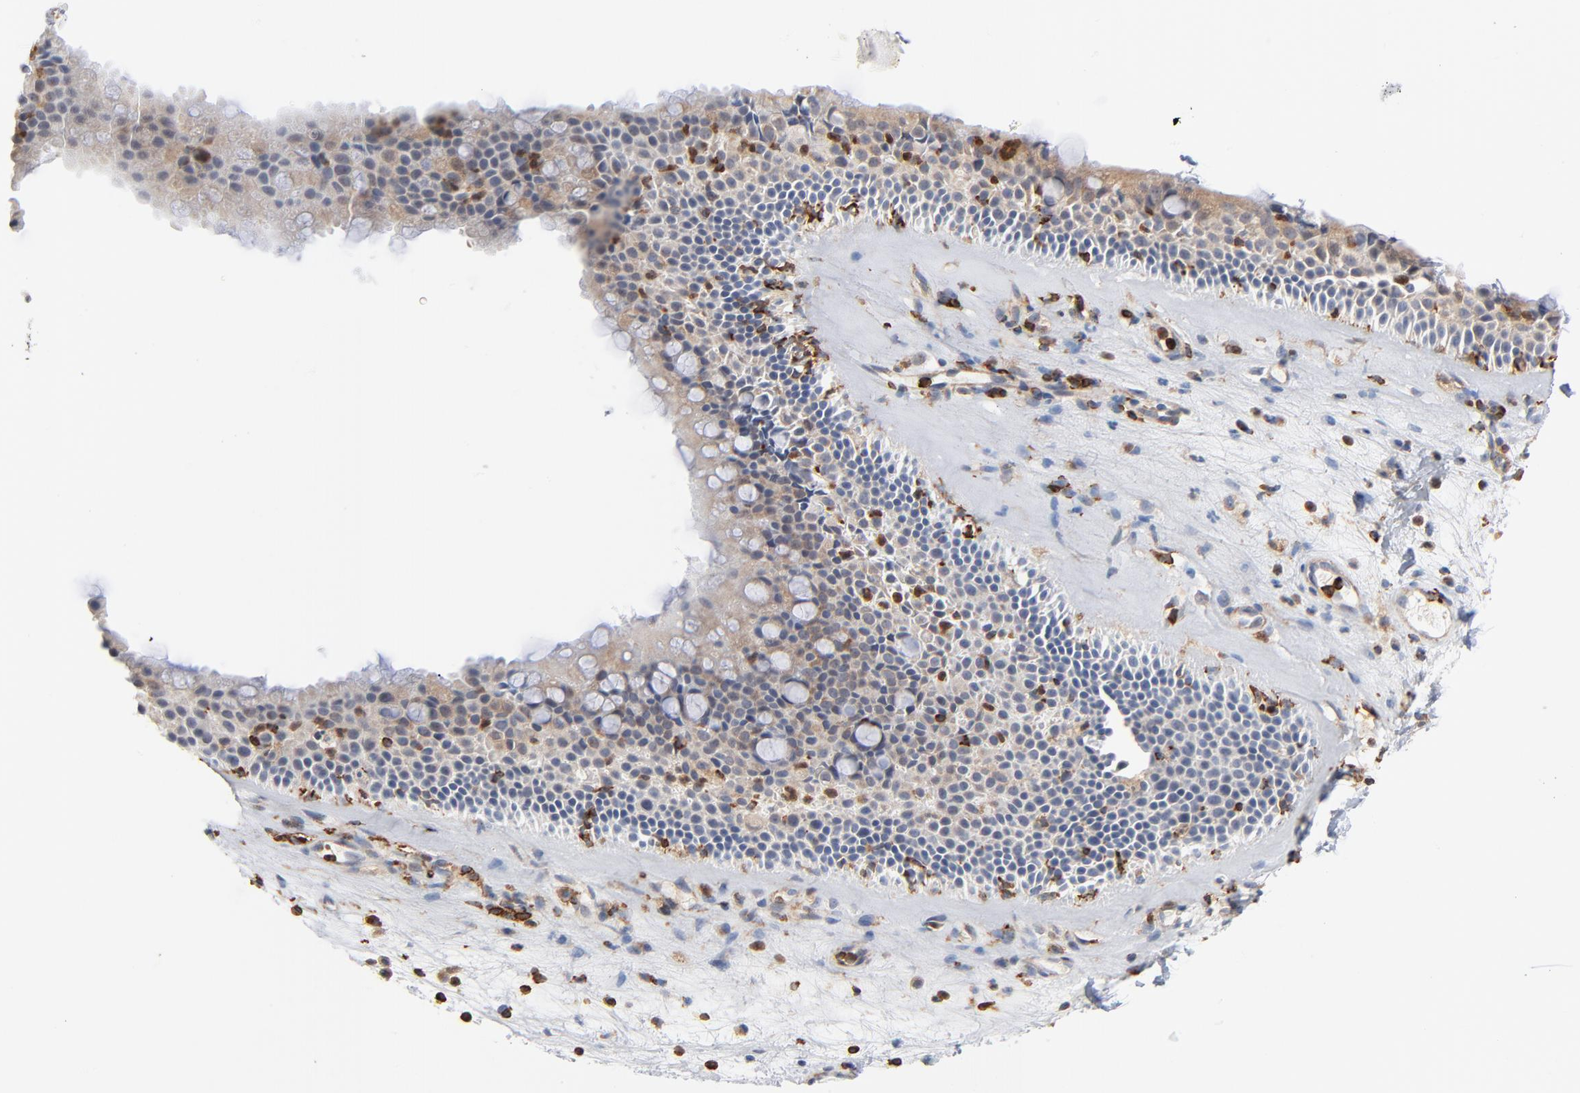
{"staining": {"intensity": "weak", "quantity": ">75%", "location": "cytoplasmic/membranous"}, "tissue": "nasopharynx", "cell_type": "Respiratory epithelial cells", "image_type": "normal", "snomed": [{"axis": "morphology", "description": "Normal tissue, NOS"}, {"axis": "topography", "description": "Nasopharynx"}], "caption": "Immunohistochemical staining of benign human nasopharynx reveals weak cytoplasmic/membranous protein positivity in about >75% of respiratory epithelial cells.", "gene": "SH3KBP1", "patient": {"sex": "female", "age": 78}}